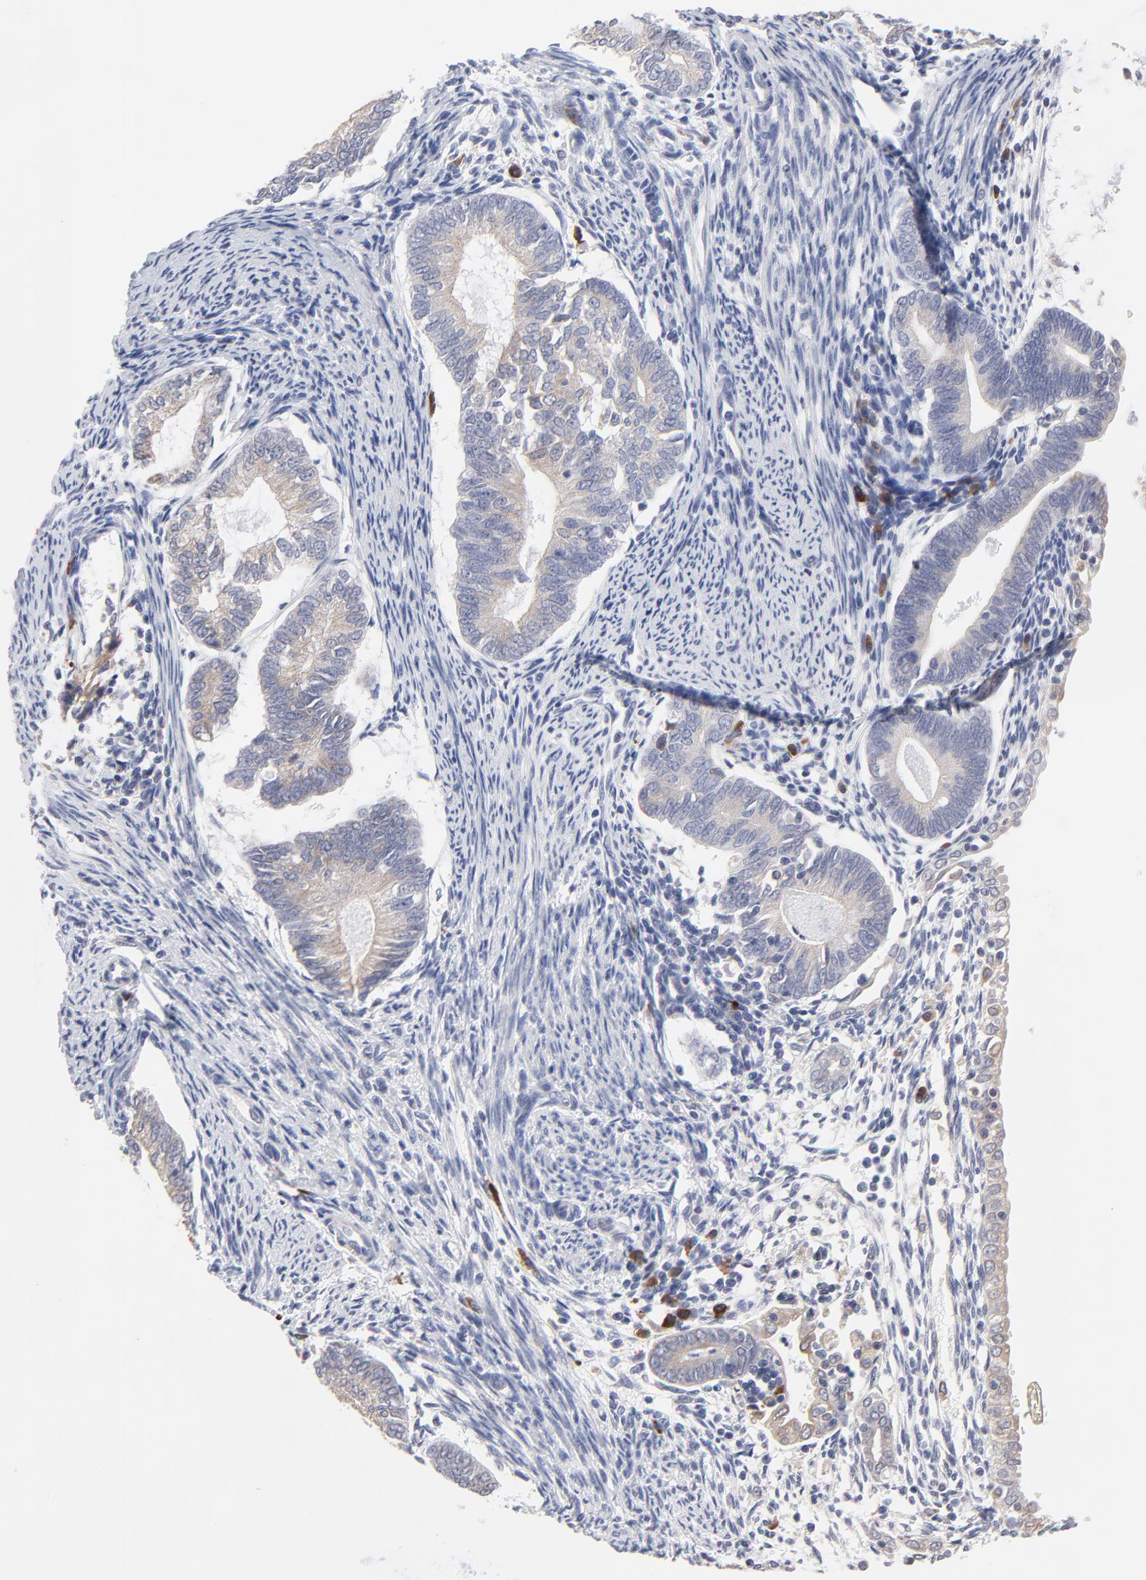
{"staining": {"intensity": "weak", "quantity": ">75%", "location": "cytoplasmic/membranous"}, "tissue": "endometrial cancer", "cell_type": "Tumor cells", "image_type": "cancer", "snomed": [{"axis": "morphology", "description": "Adenocarcinoma, NOS"}, {"axis": "topography", "description": "Endometrium"}], "caption": "Endometrial adenocarcinoma stained with IHC shows weak cytoplasmic/membranous positivity in approximately >75% of tumor cells.", "gene": "TRIM22", "patient": {"sex": "female", "age": 63}}